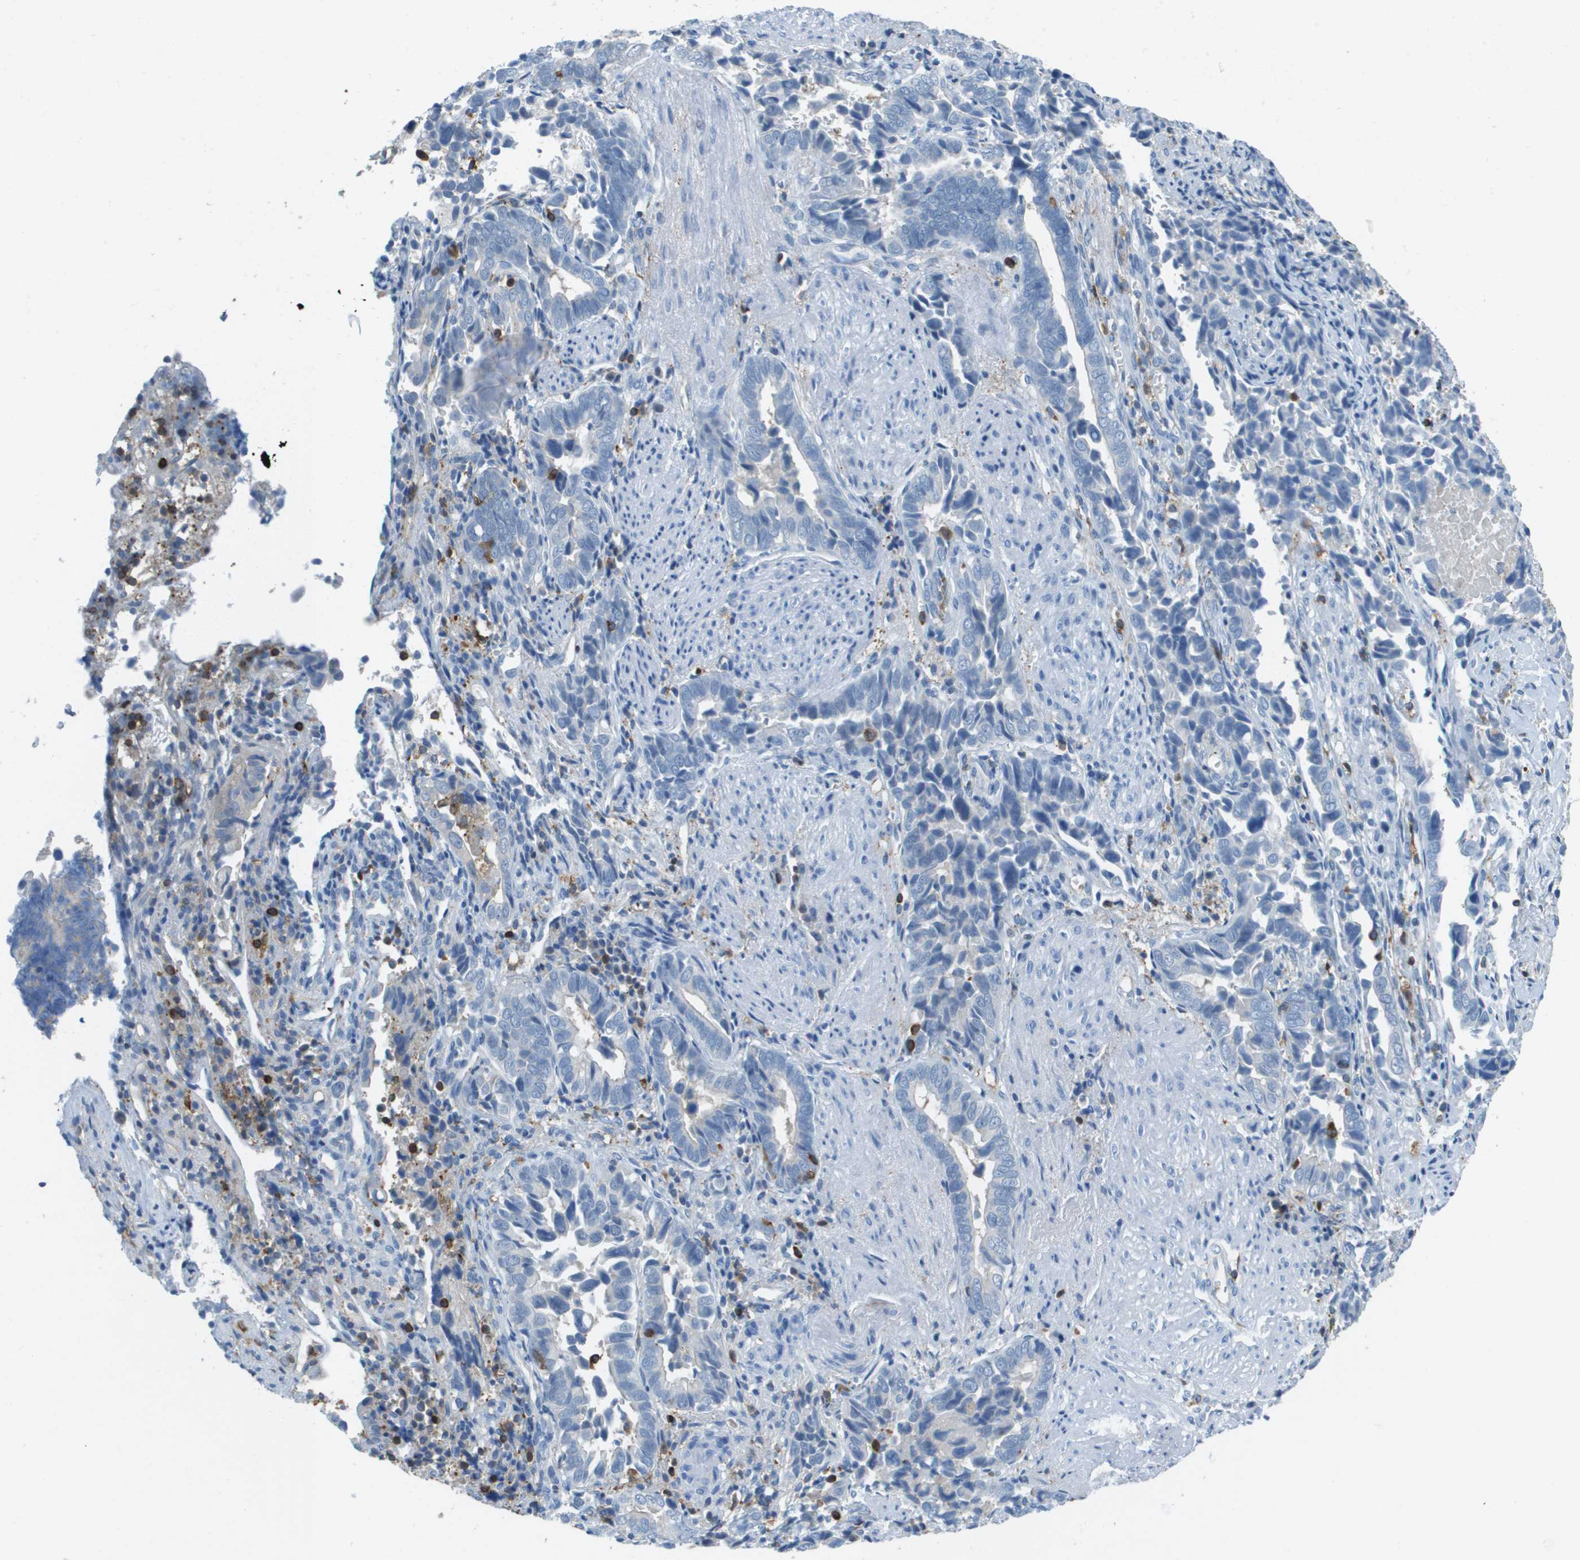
{"staining": {"intensity": "negative", "quantity": "none", "location": "none"}, "tissue": "liver cancer", "cell_type": "Tumor cells", "image_type": "cancer", "snomed": [{"axis": "morphology", "description": "Cholangiocarcinoma"}, {"axis": "topography", "description": "Liver"}], "caption": "This is a image of IHC staining of cholangiocarcinoma (liver), which shows no expression in tumor cells.", "gene": "APBB1IP", "patient": {"sex": "female", "age": 79}}